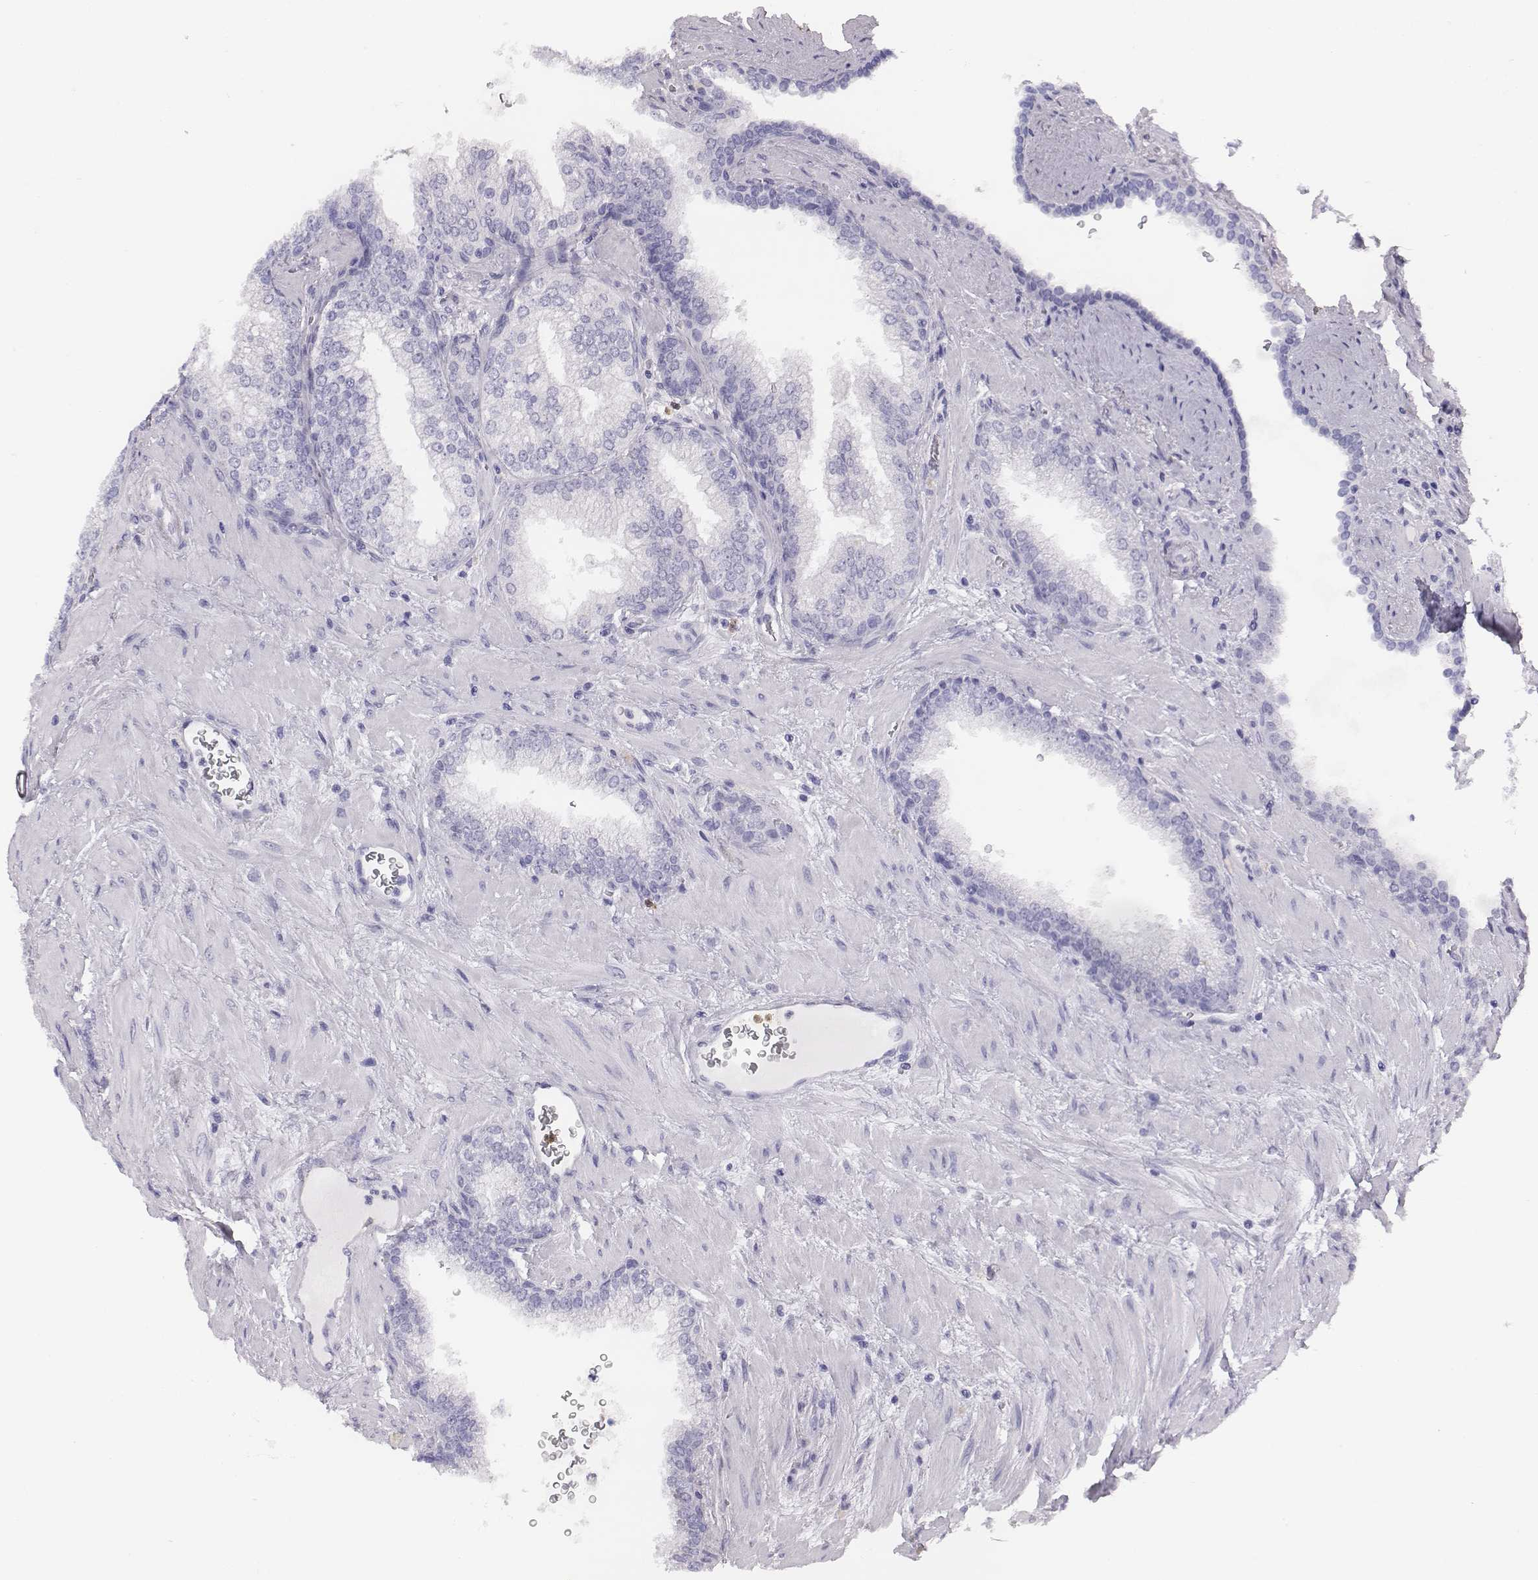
{"staining": {"intensity": "negative", "quantity": "none", "location": "none"}, "tissue": "prostate cancer", "cell_type": "Tumor cells", "image_type": "cancer", "snomed": [{"axis": "morphology", "description": "Adenocarcinoma, NOS"}, {"axis": "topography", "description": "Prostate"}], "caption": "There is no significant expression in tumor cells of prostate cancer (adenocarcinoma).", "gene": "ACOD1", "patient": {"sex": "male", "age": 67}}